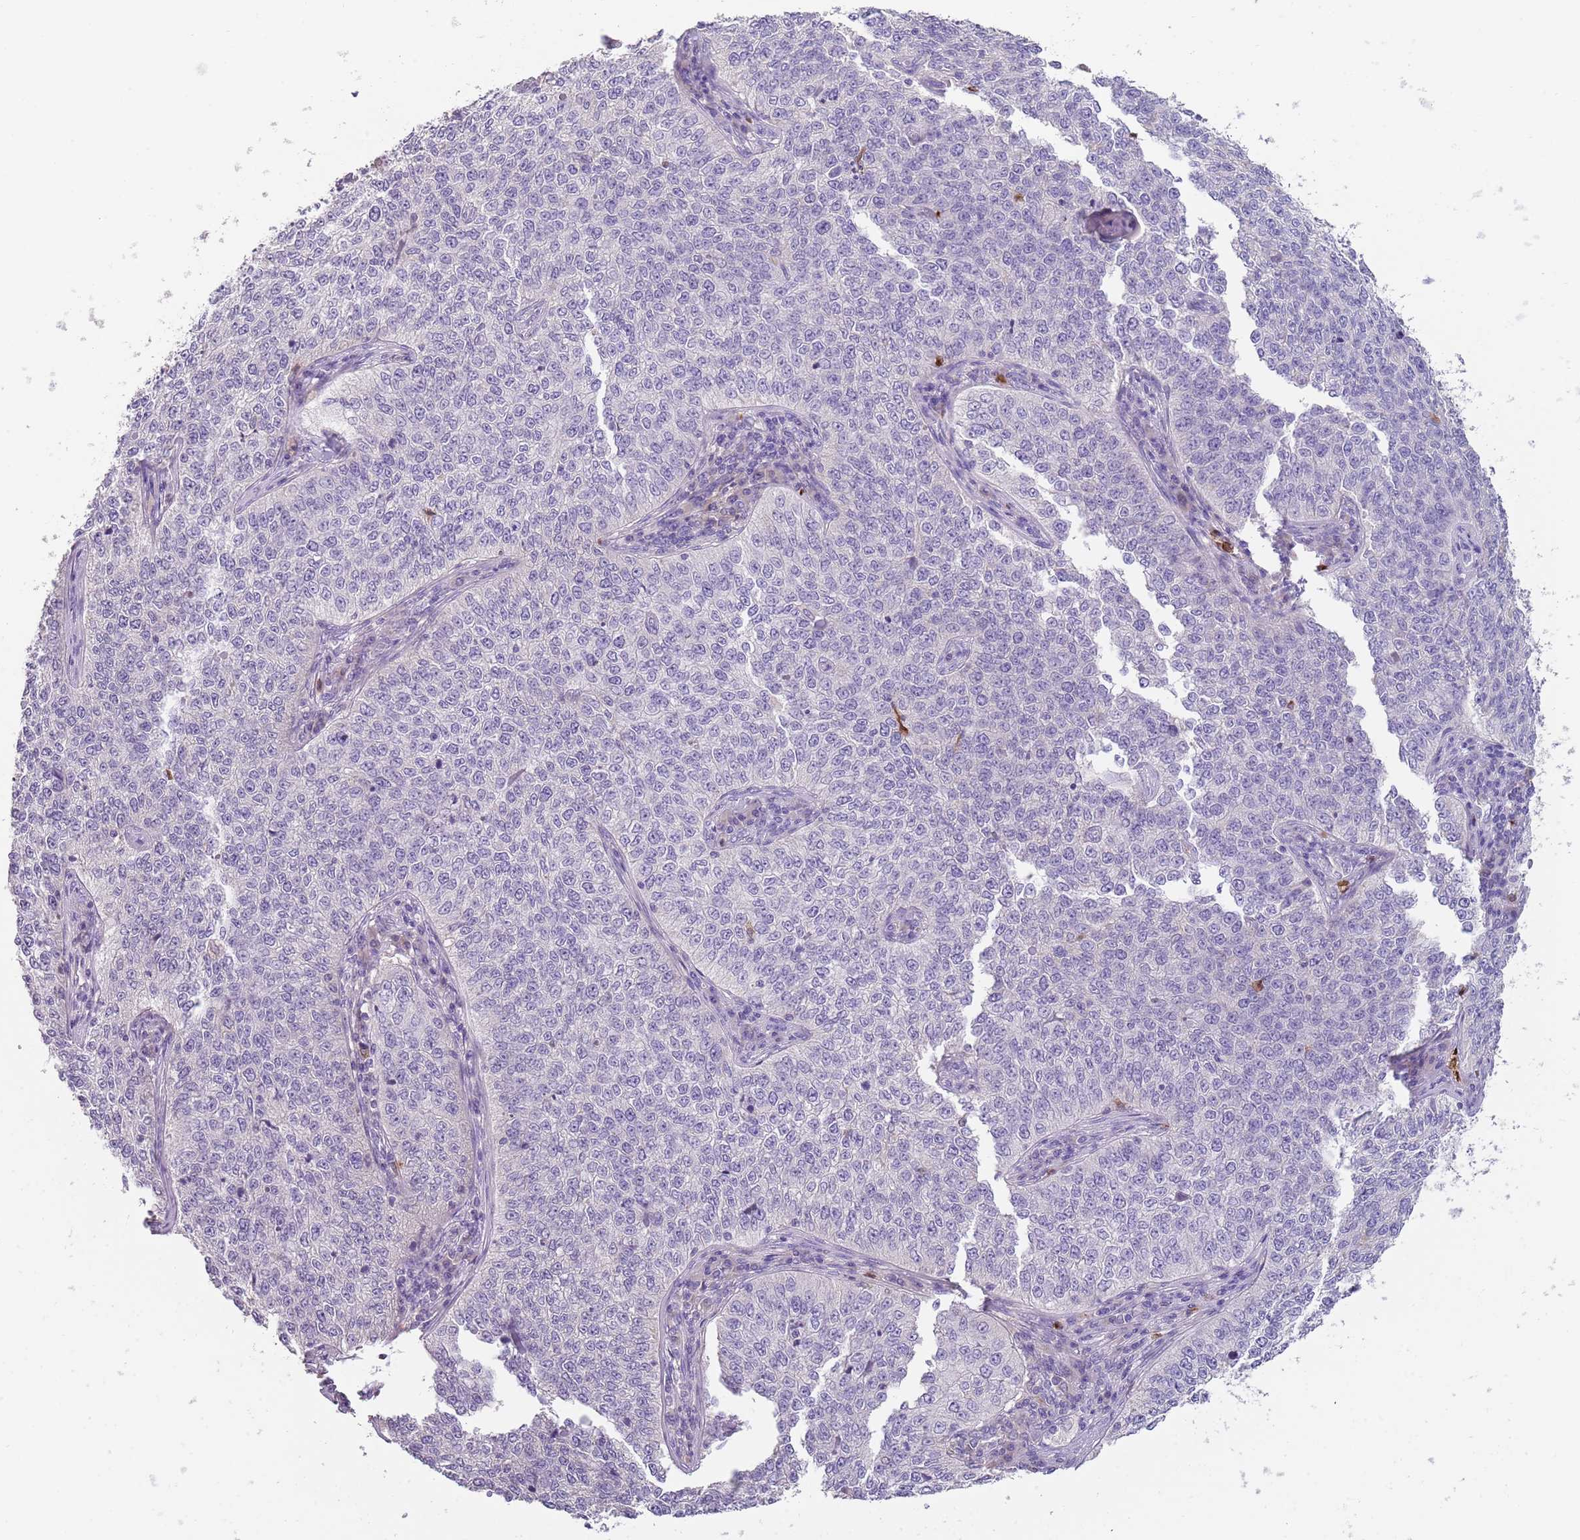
{"staining": {"intensity": "negative", "quantity": "none", "location": "none"}, "tissue": "cervical cancer", "cell_type": "Tumor cells", "image_type": "cancer", "snomed": [{"axis": "morphology", "description": "Squamous cell carcinoma, NOS"}, {"axis": "topography", "description": "Cervix"}], "caption": "Tumor cells are negative for brown protein staining in cervical cancer (squamous cell carcinoma). The staining was performed using DAB to visualize the protein expression in brown, while the nuclei were stained in blue with hematoxylin (Magnification: 20x).", "gene": "TMEM251", "patient": {"sex": "female", "age": 35}}